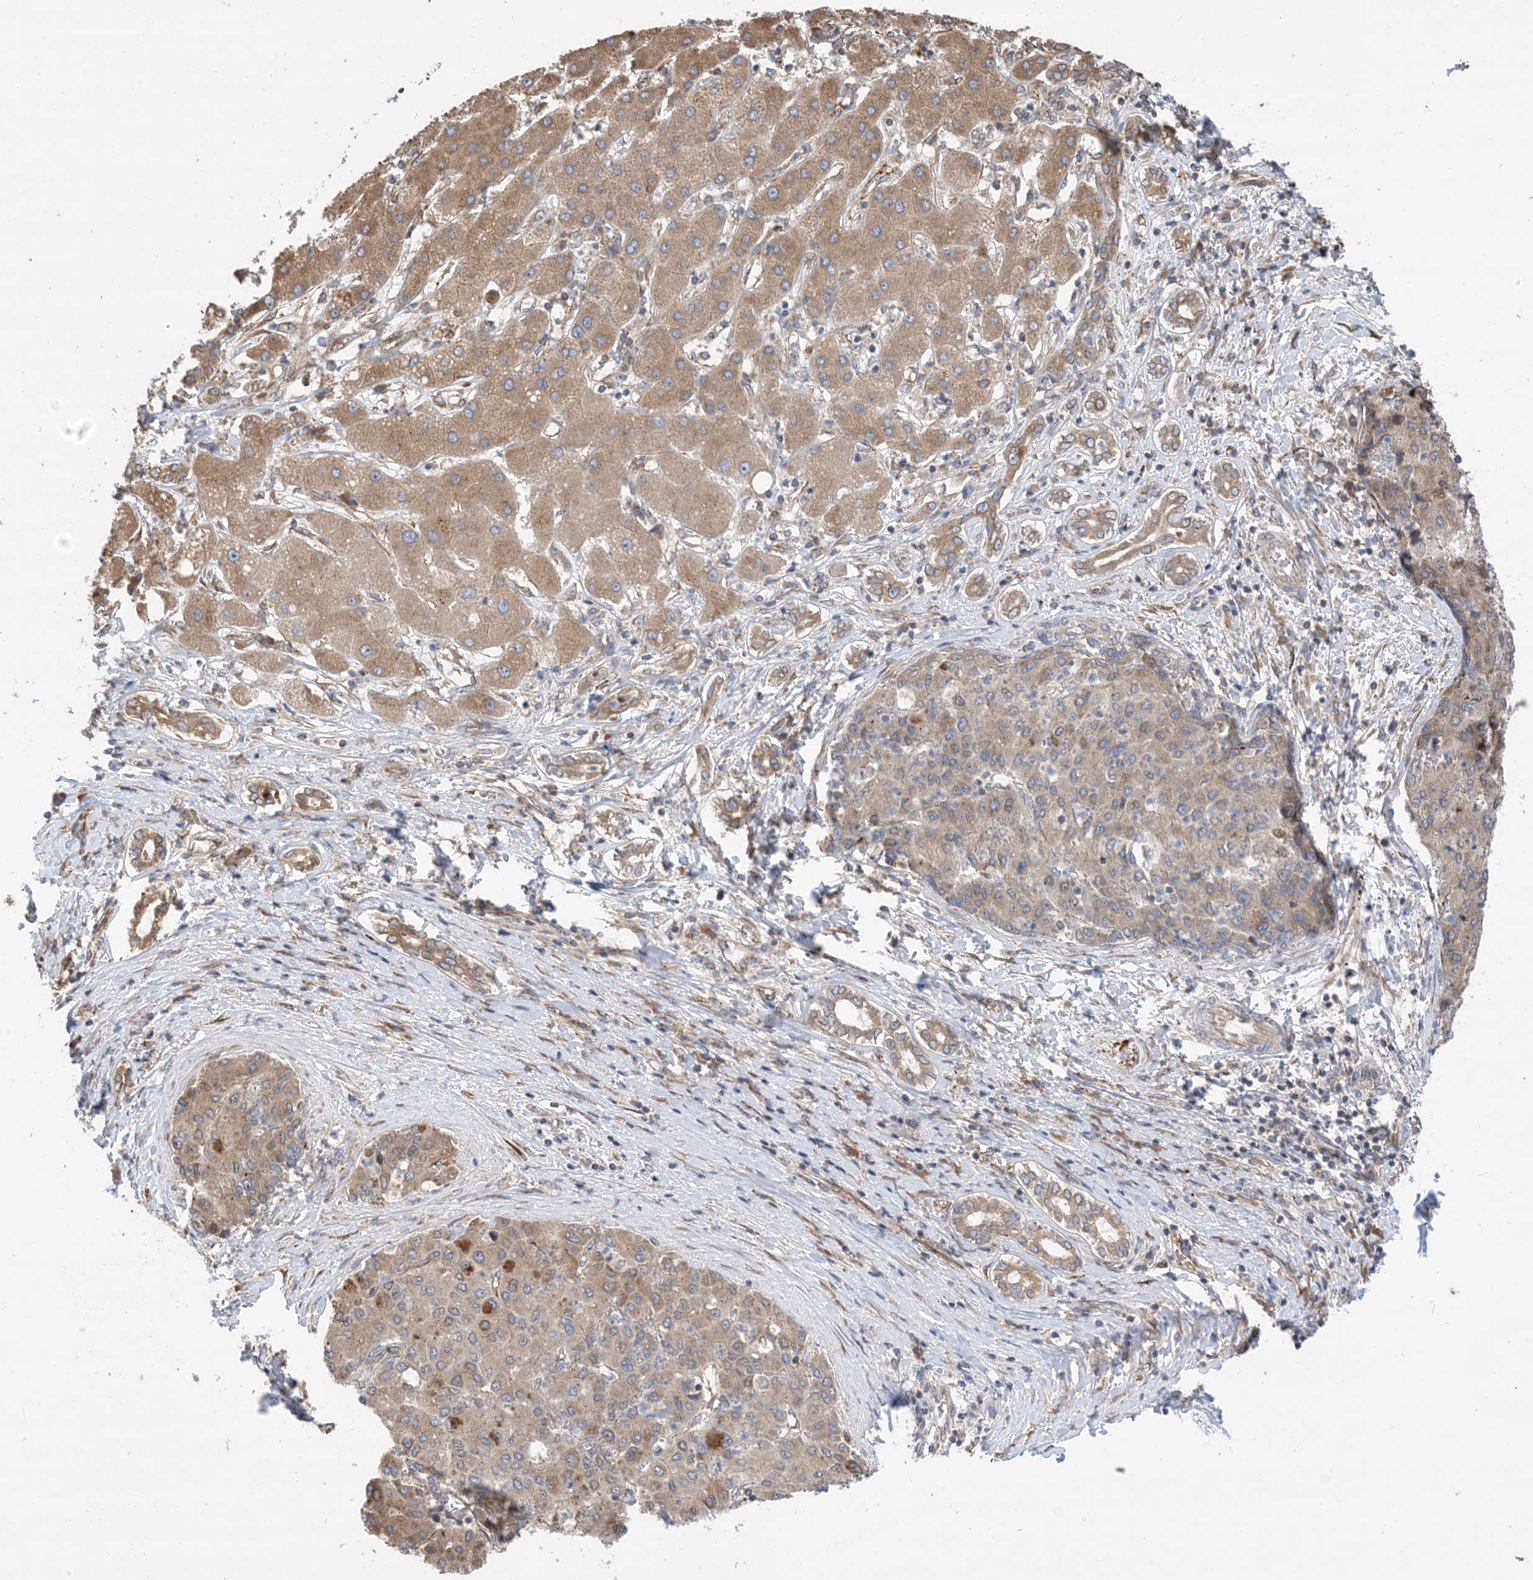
{"staining": {"intensity": "weak", "quantity": "<25%", "location": "cytoplasmic/membranous"}, "tissue": "liver cancer", "cell_type": "Tumor cells", "image_type": "cancer", "snomed": [{"axis": "morphology", "description": "Carcinoma, Hepatocellular, NOS"}, {"axis": "topography", "description": "Liver"}], "caption": "DAB immunohistochemical staining of human hepatocellular carcinoma (liver) shows no significant positivity in tumor cells.", "gene": "CLEC16A", "patient": {"sex": "male", "age": 65}}